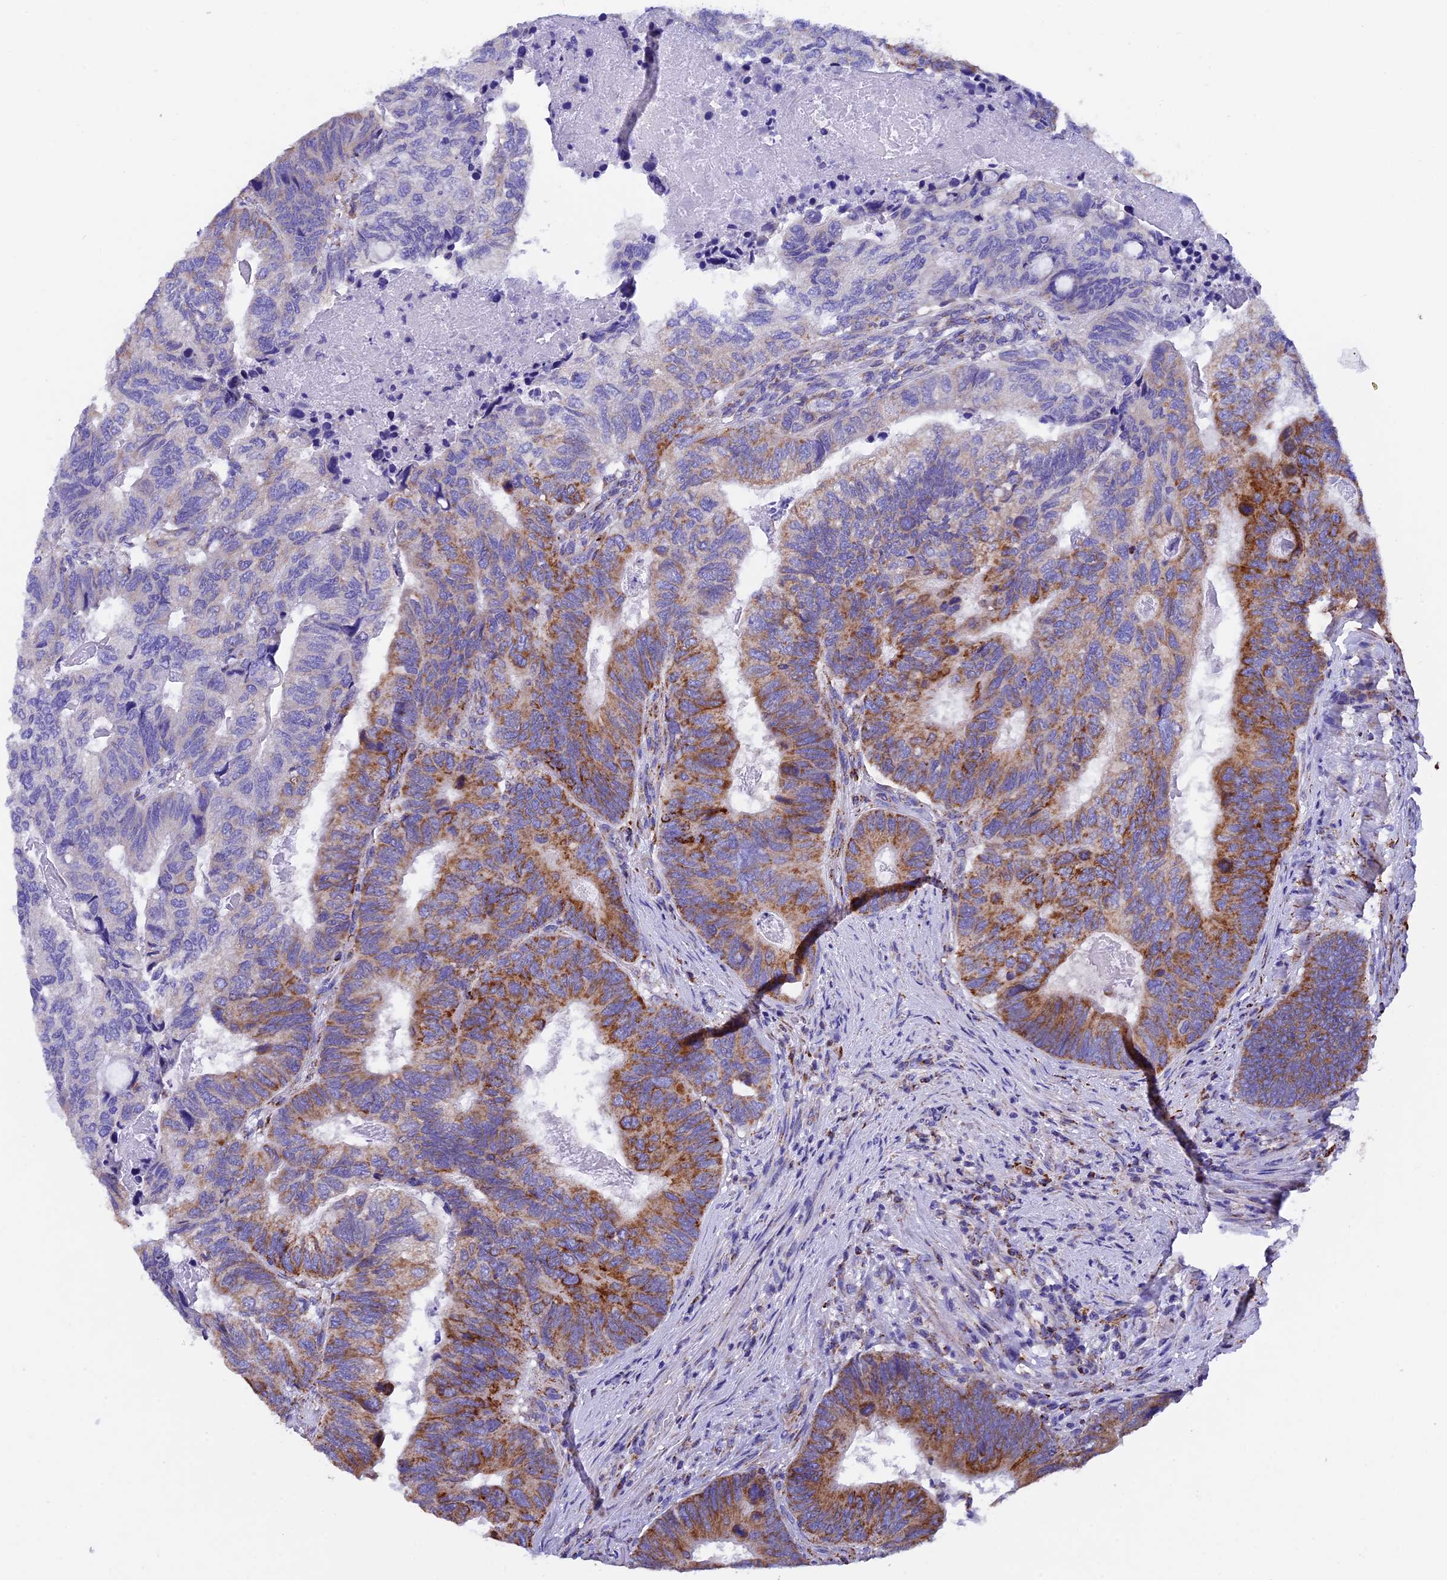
{"staining": {"intensity": "moderate", "quantity": ">75%", "location": "cytoplasmic/membranous"}, "tissue": "colorectal cancer", "cell_type": "Tumor cells", "image_type": "cancer", "snomed": [{"axis": "morphology", "description": "Adenocarcinoma, NOS"}, {"axis": "topography", "description": "Colon"}], "caption": "About >75% of tumor cells in human colorectal cancer (adenocarcinoma) show moderate cytoplasmic/membranous protein staining as visualized by brown immunohistochemical staining.", "gene": "SLC8B1", "patient": {"sex": "female", "age": 67}}